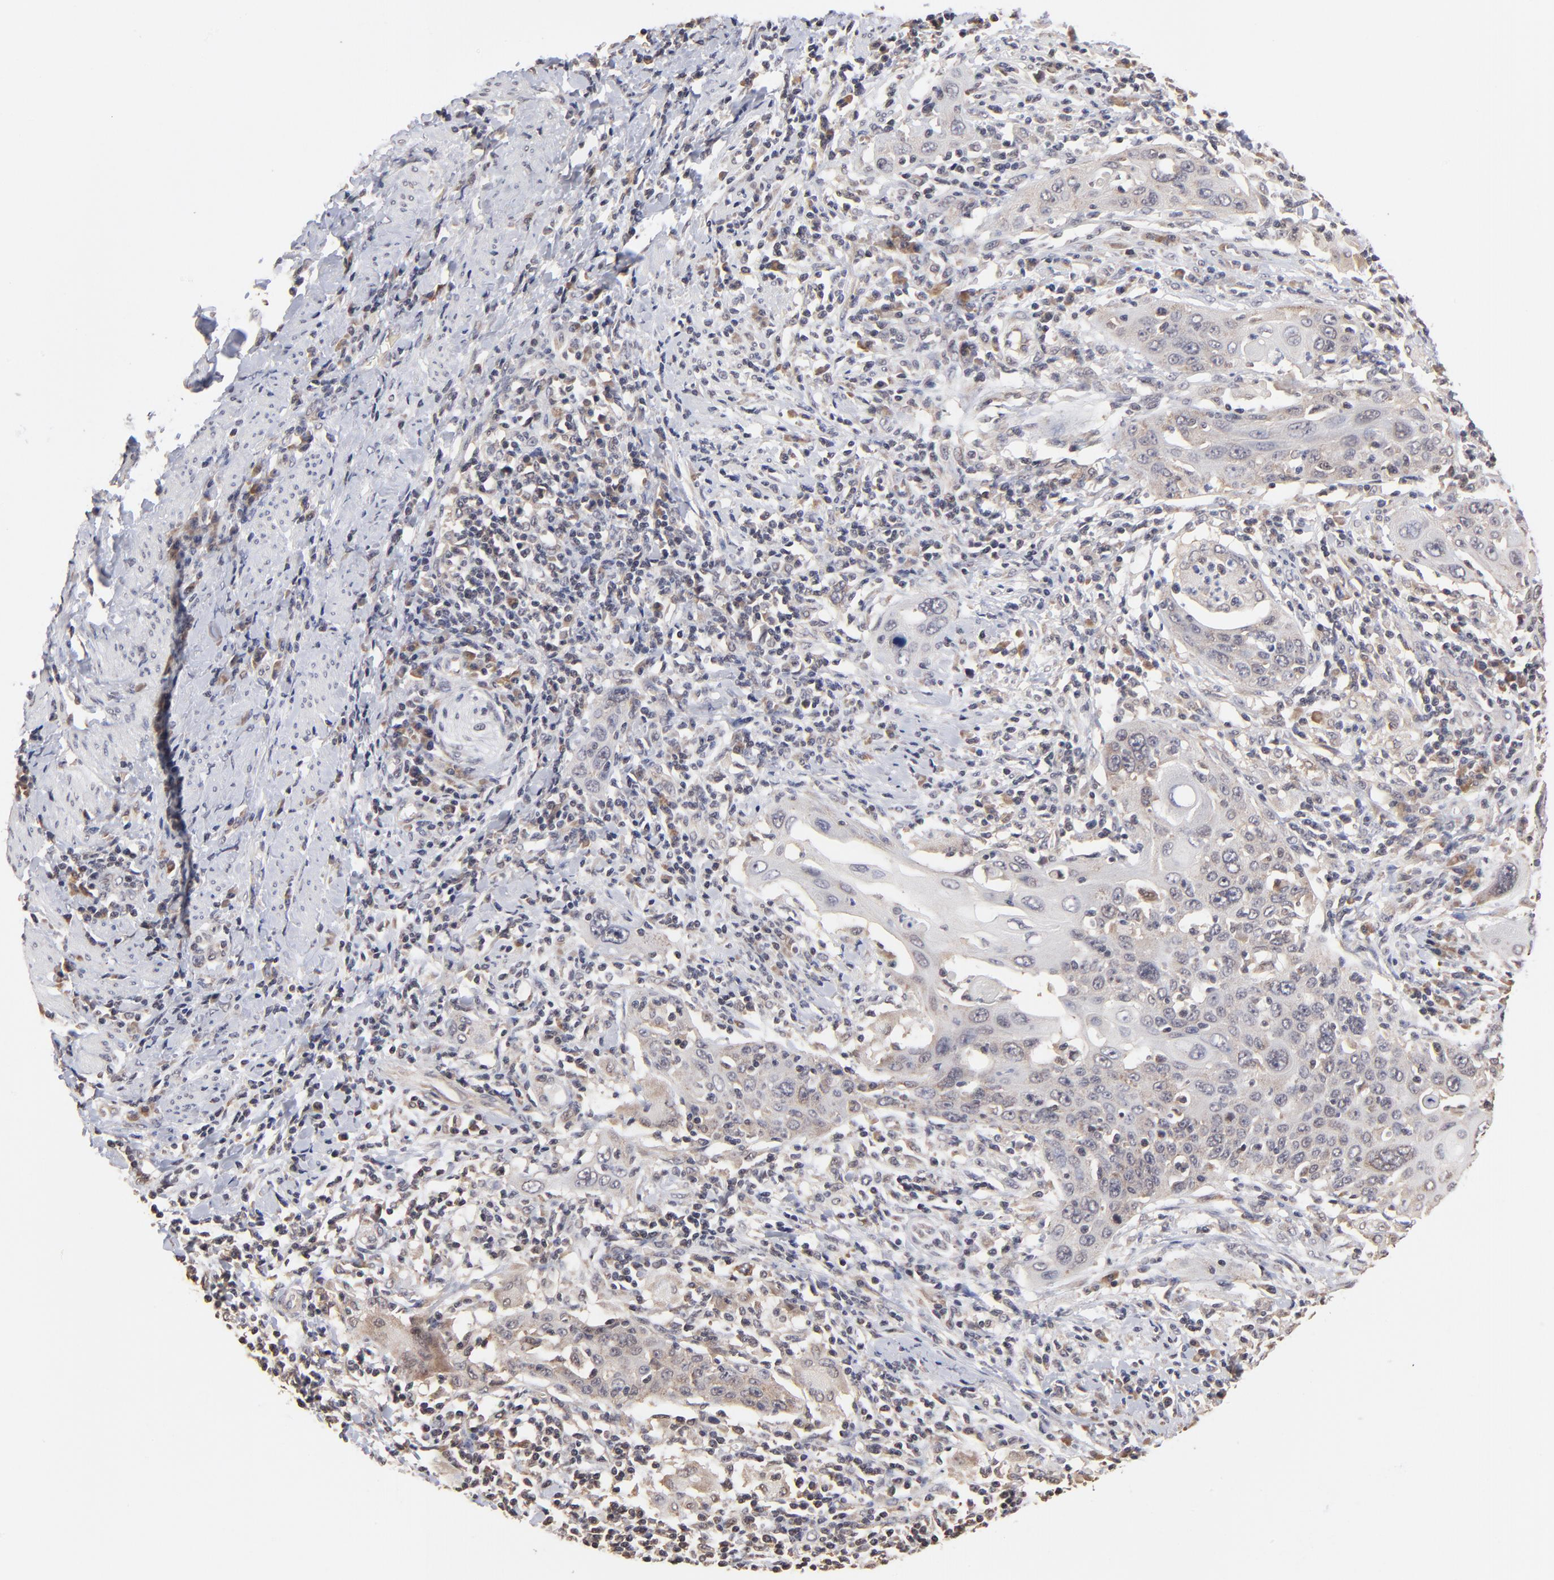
{"staining": {"intensity": "weak", "quantity": "<25%", "location": "cytoplasmic/membranous"}, "tissue": "cervical cancer", "cell_type": "Tumor cells", "image_type": "cancer", "snomed": [{"axis": "morphology", "description": "Squamous cell carcinoma, NOS"}, {"axis": "topography", "description": "Cervix"}], "caption": "There is no significant expression in tumor cells of cervical cancer.", "gene": "BRPF1", "patient": {"sex": "female", "age": 54}}